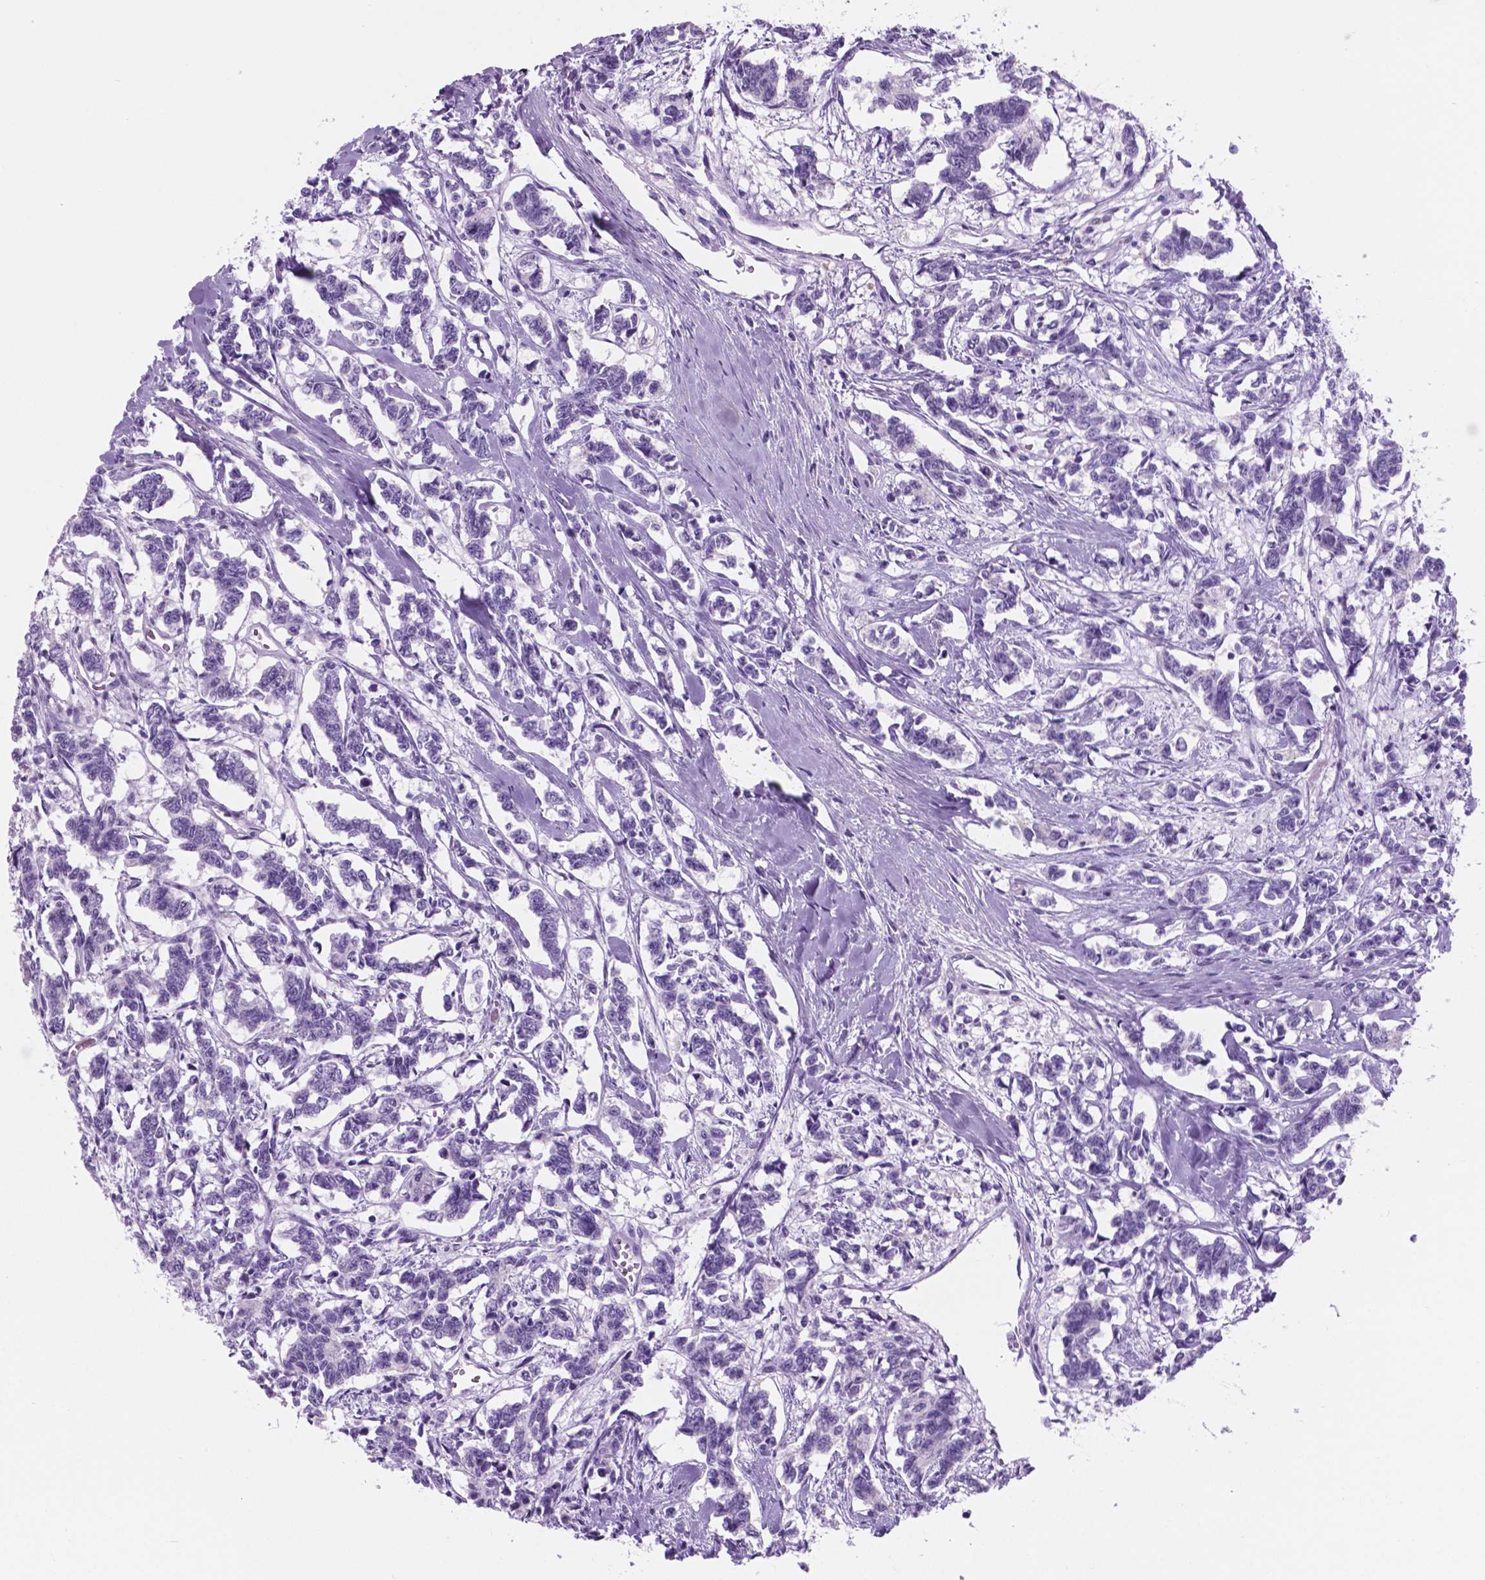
{"staining": {"intensity": "negative", "quantity": "none", "location": "none"}, "tissue": "carcinoid", "cell_type": "Tumor cells", "image_type": "cancer", "snomed": [{"axis": "morphology", "description": "Carcinoid, malignant, NOS"}, {"axis": "topography", "description": "Kidney"}], "caption": "This is an immunohistochemistry histopathology image of malignant carcinoid. There is no staining in tumor cells.", "gene": "GRIN2B", "patient": {"sex": "female", "age": 41}}